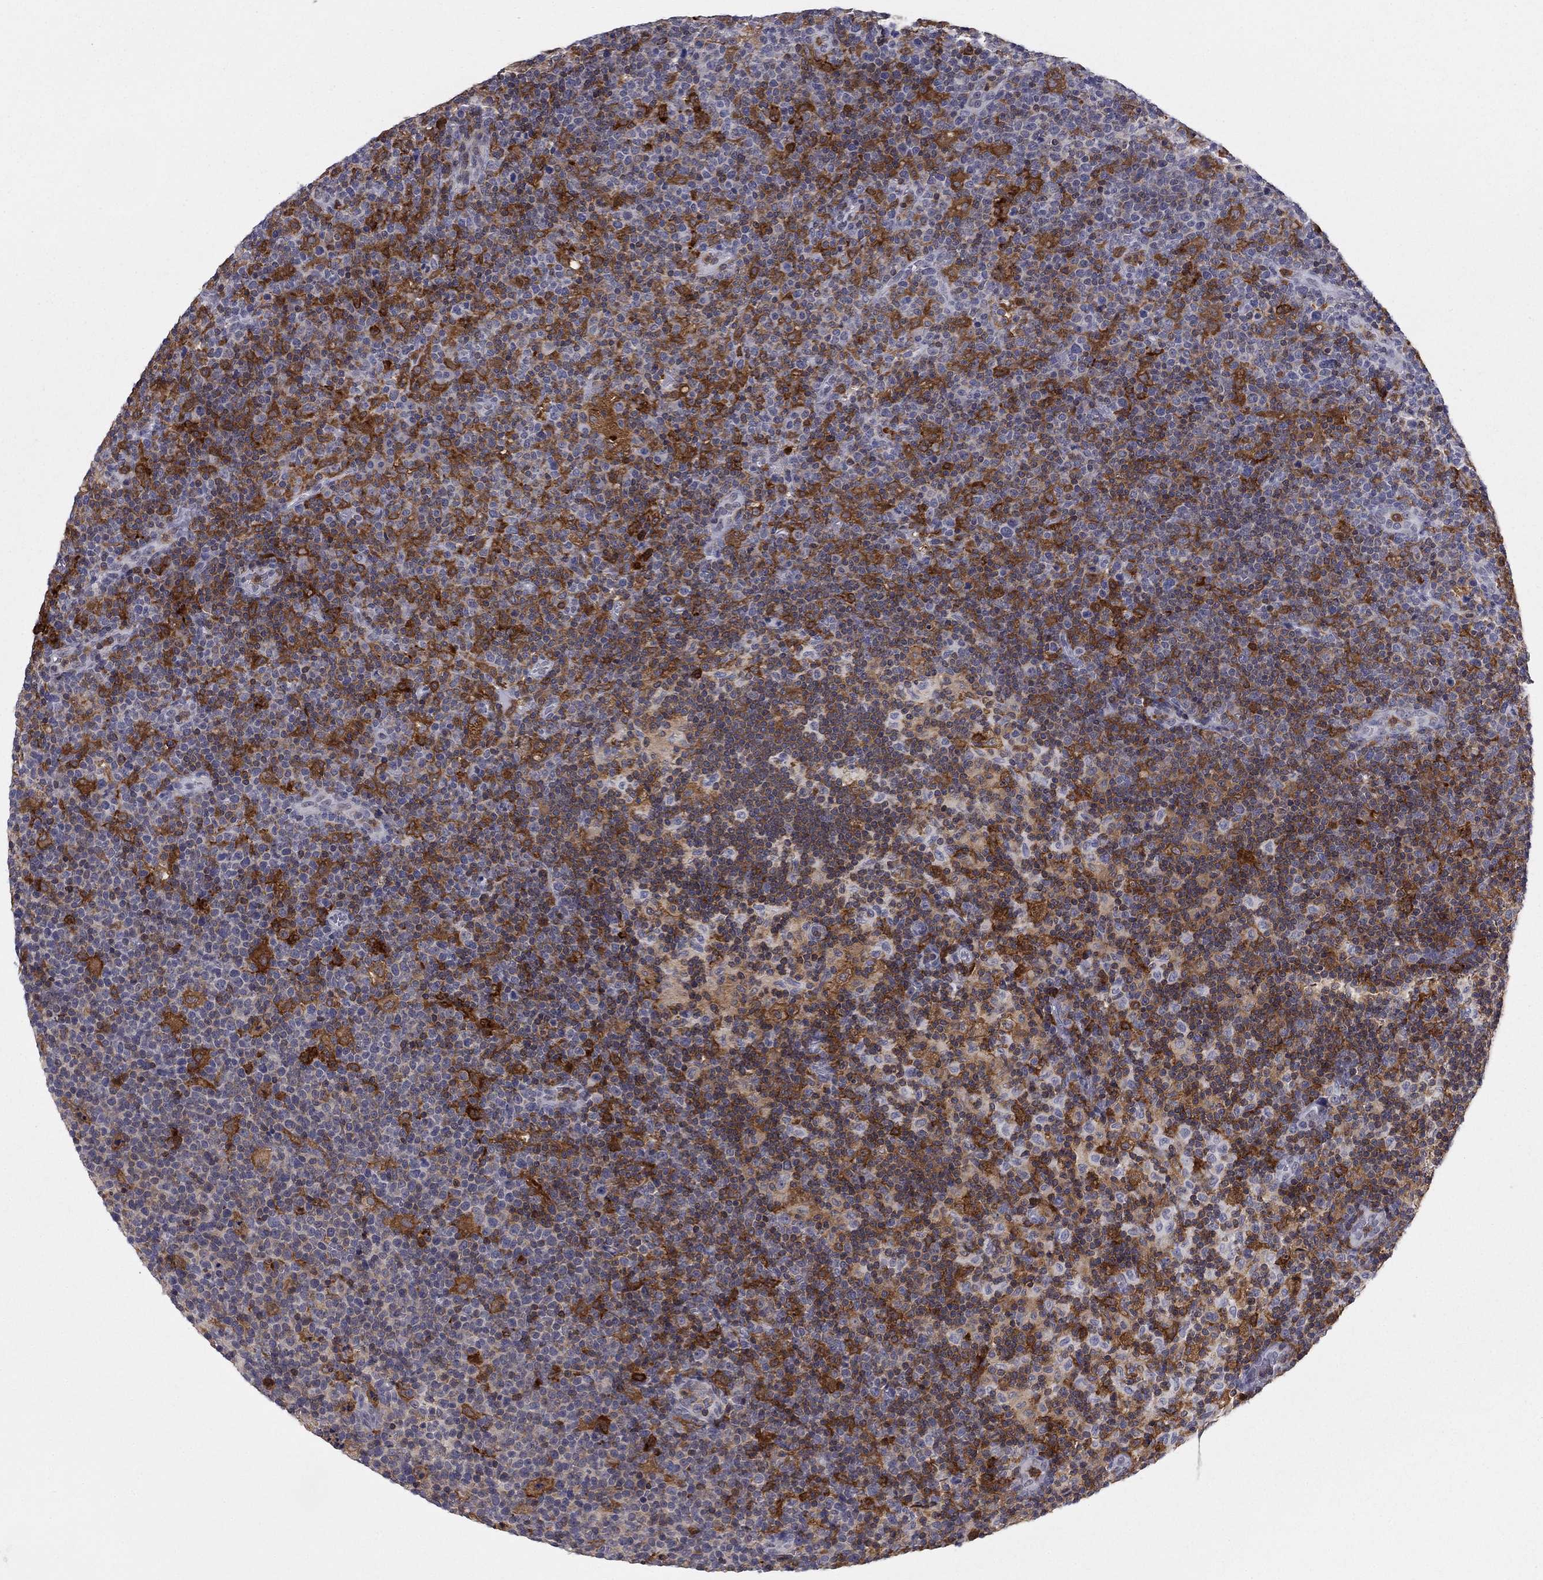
{"staining": {"intensity": "strong", "quantity": "<25%", "location": "cytoplasmic/membranous"}, "tissue": "lymphoma", "cell_type": "Tumor cells", "image_type": "cancer", "snomed": [{"axis": "morphology", "description": "Malignant lymphoma, non-Hodgkin's type, High grade"}, {"axis": "topography", "description": "Lymph node"}], "caption": "This histopathology image reveals immunohistochemistry (IHC) staining of high-grade malignant lymphoma, non-Hodgkin's type, with medium strong cytoplasmic/membranous staining in approximately <25% of tumor cells.", "gene": "PLCB2", "patient": {"sex": "male", "age": 61}}